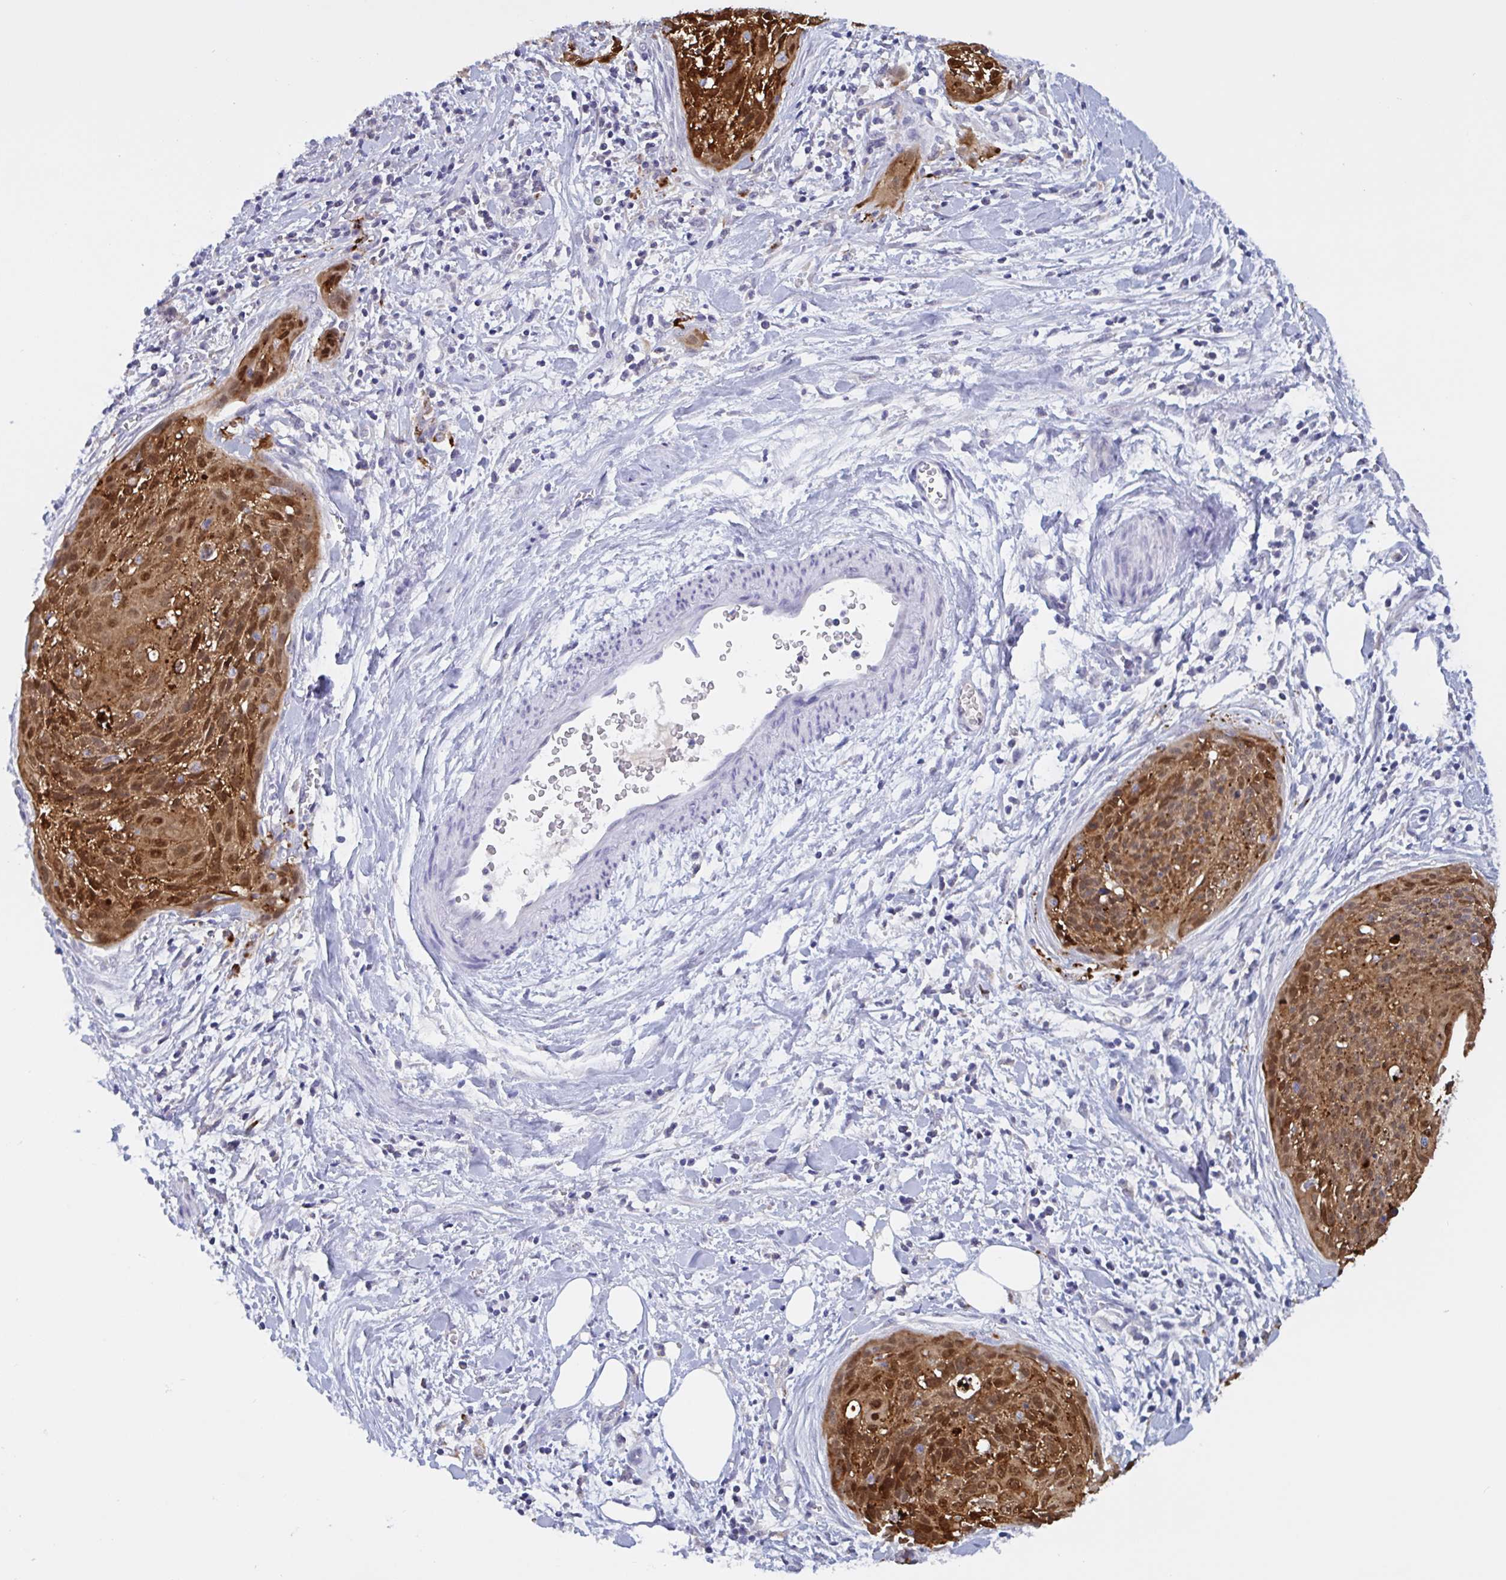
{"staining": {"intensity": "moderate", "quantity": ">75%", "location": "cytoplasmic/membranous,nuclear"}, "tissue": "cervical cancer", "cell_type": "Tumor cells", "image_type": "cancer", "snomed": [{"axis": "morphology", "description": "Squamous cell carcinoma, NOS"}, {"axis": "topography", "description": "Cervix"}], "caption": "Protein staining of cervical cancer (squamous cell carcinoma) tissue shows moderate cytoplasmic/membranous and nuclear staining in about >75% of tumor cells. (DAB = brown stain, brightfield microscopy at high magnification).", "gene": "SERPINB13", "patient": {"sex": "female", "age": 55}}